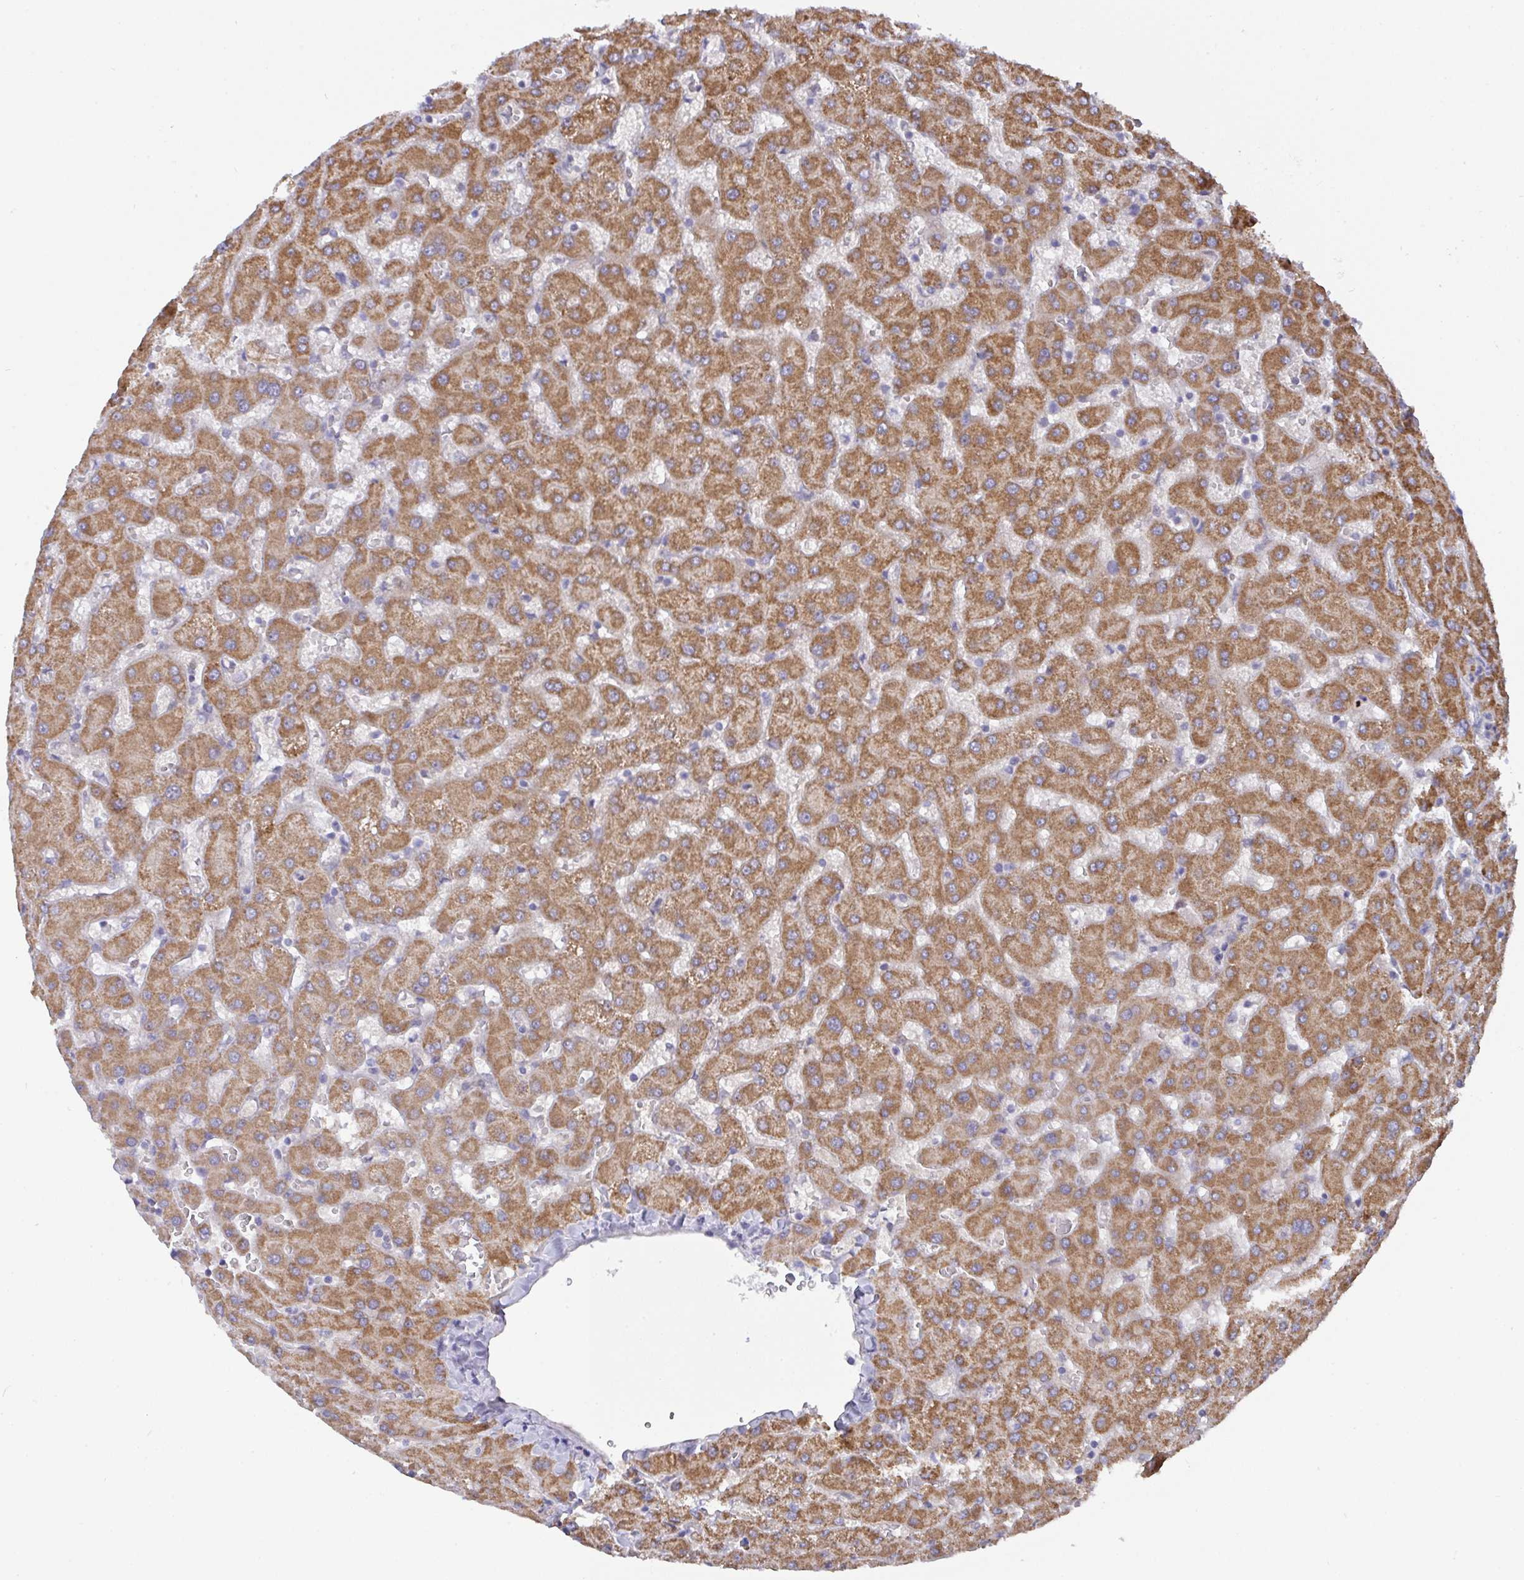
{"staining": {"intensity": "negative", "quantity": "none", "location": "none"}, "tissue": "liver", "cell_type": "Cholangiocytes", "image_type": "normal", "snomed": [{"axis": "morphology", "description": "Normal tissue, NOS"}, {"axis": "topography", "description": "Liver"}], "caption": "The histopathology image exhibits no significant expression in cholangiocytes of liver. Brightfield microscopy of immunohistochemistry stained with DAB (brown) and hematoxylin (blue), captured at high magnification.", "gene": "L3HYPDH", "patient": {"sex": "female", "age": 63}}